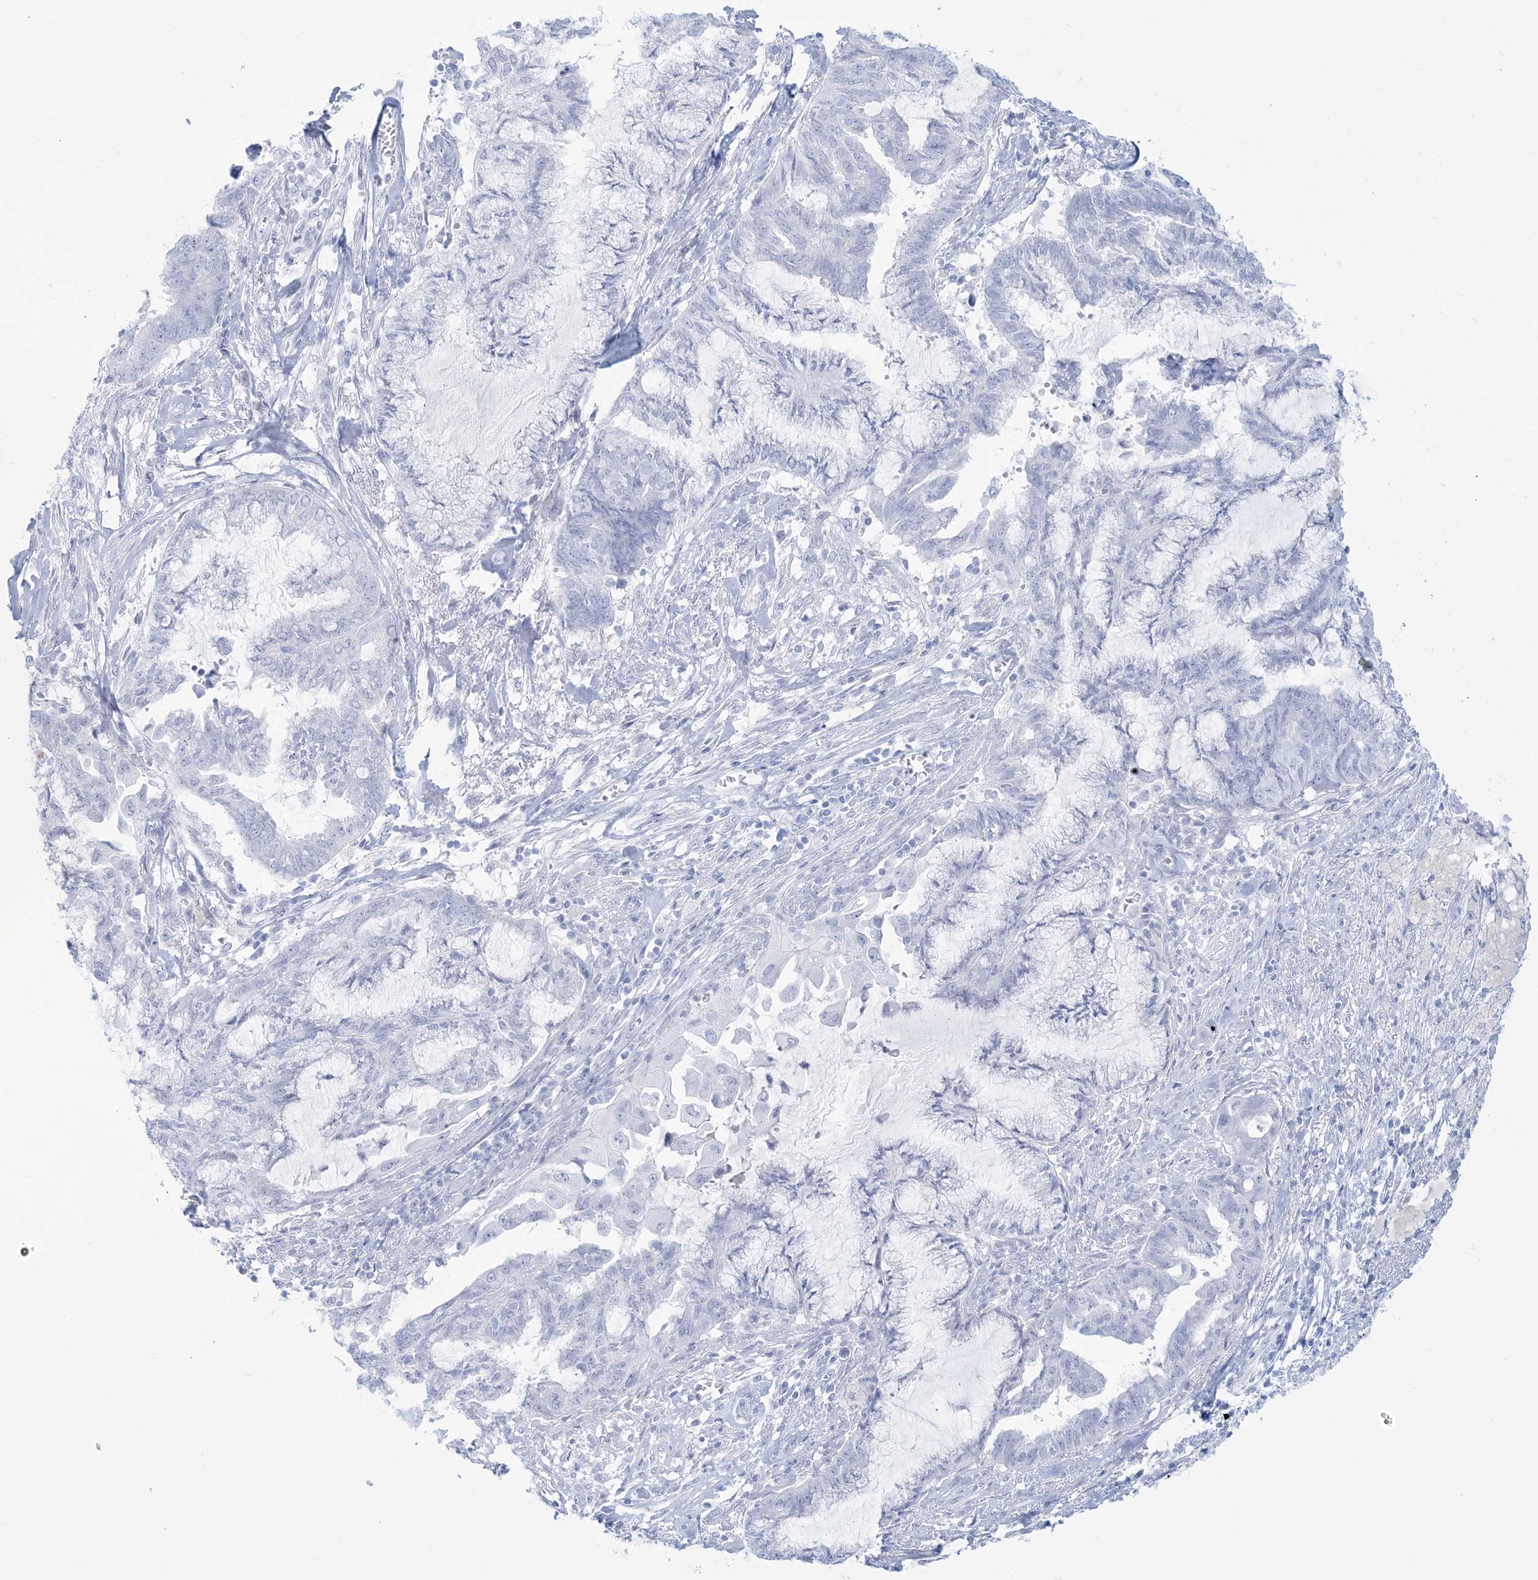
{"staining": {"intensity": "negative", "quantity": "none", "location": "none"}, "tissue": "endometrial cancer", "cell_type": "Tumor cells", "image_type": "cancer", "snomed": [{"axis": "morphology", "description": "Adenocarcinoma, NOS"}, {"axis": "topography", "description": "Endometrium"}], "caption": "The immunohistochemistry (IHC) histopathology image has no significant positivity in tumor cells of adenocarcinoma (endometrial) tissue. The staining was performed using DAB to visualize the protein expression in brown, while the nuclei were stained in blue with hematoxylin (Magnification: 20x).", "gene": "AGXT", "patient": {"sex": "female", "age": 86}}